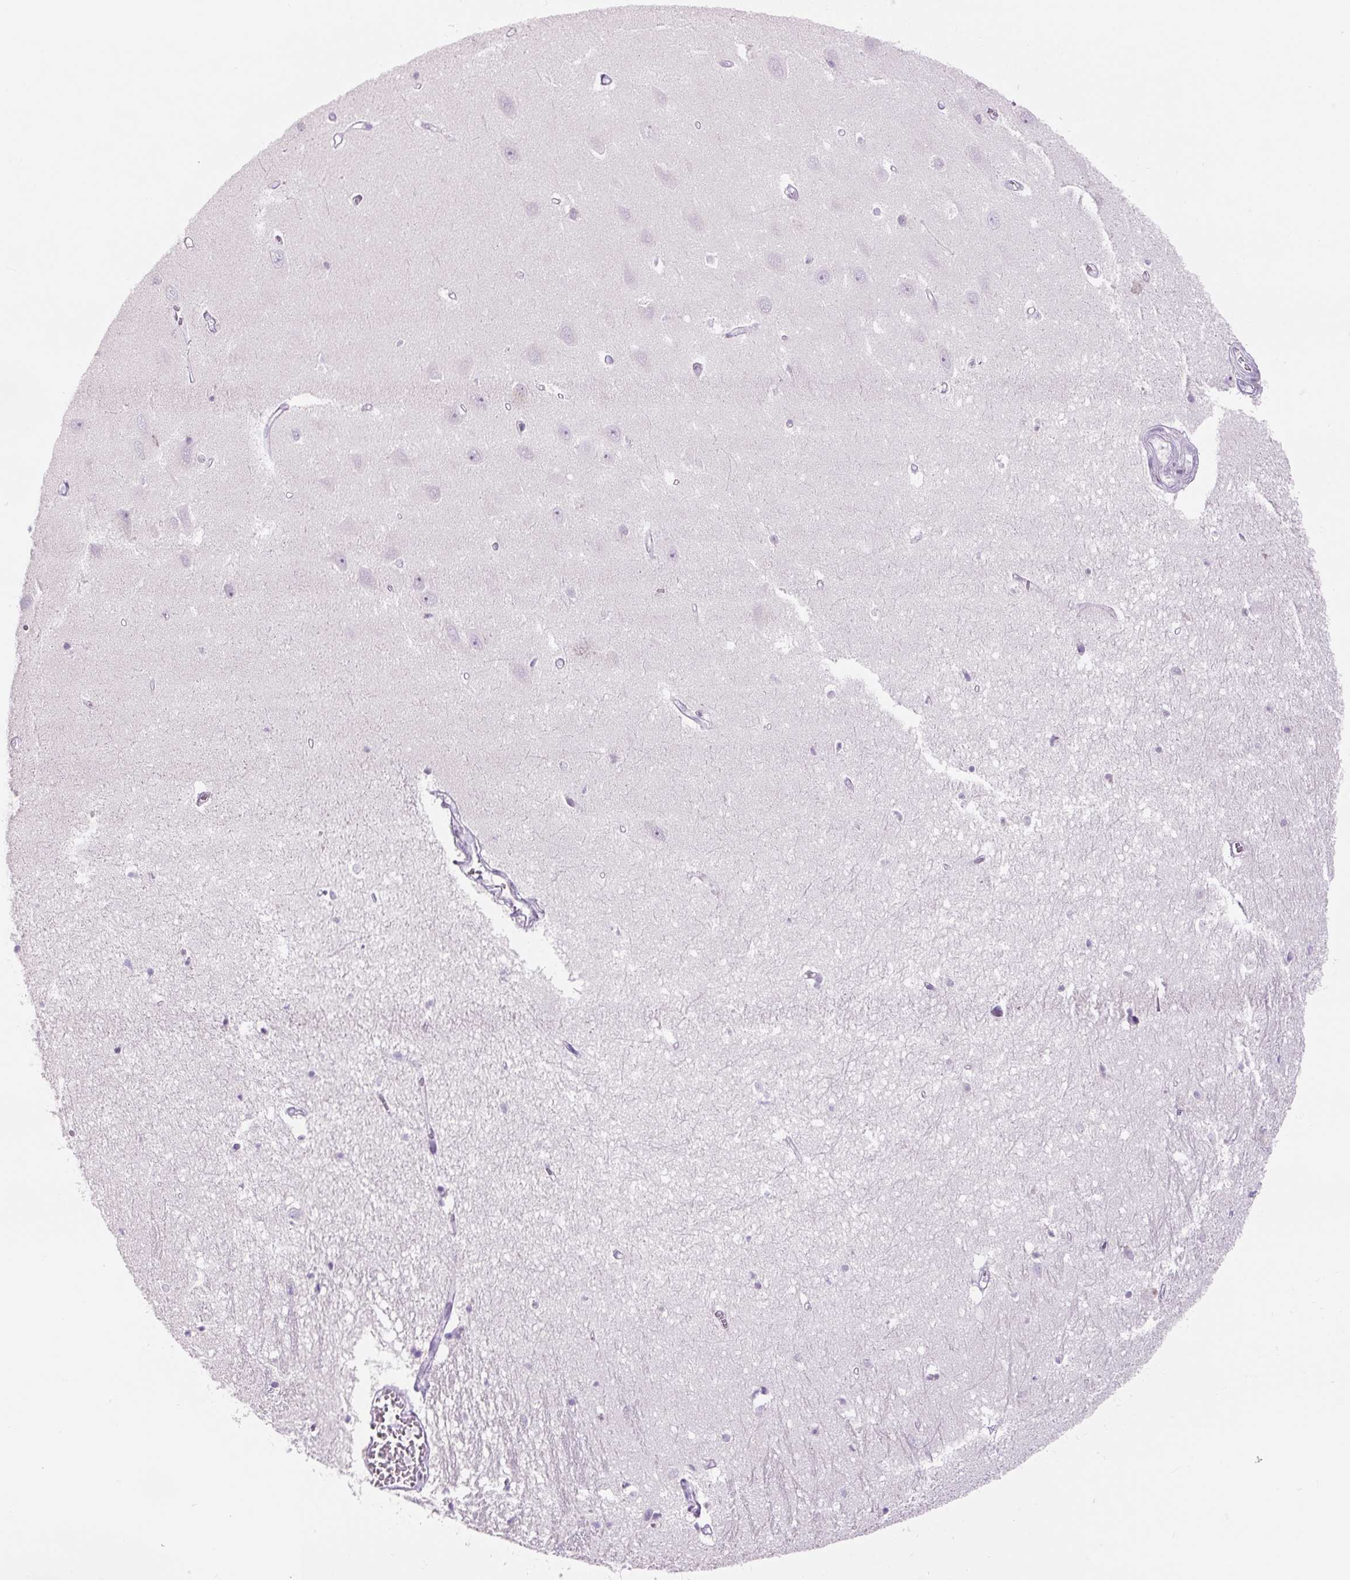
{"staining": {"intensity": "negative", "quantity": "none", "location": "none"}, "tissue": "hippocampus", "cell_type": "Glial cells", "image_type": "normal", "snomed": [{"axis": "morphology", "description": "Normal tissue, NOS"}, {"axis": "topography", "description": "Hippocampus"}], "caption": "Immunohistochemistry image of unremarkable hippocampus: hippocampus stained with DAB reveals no significant protein staining in glial cells.", "gene": "SIX1", "patient": {"sex": "female", "age": 64}}